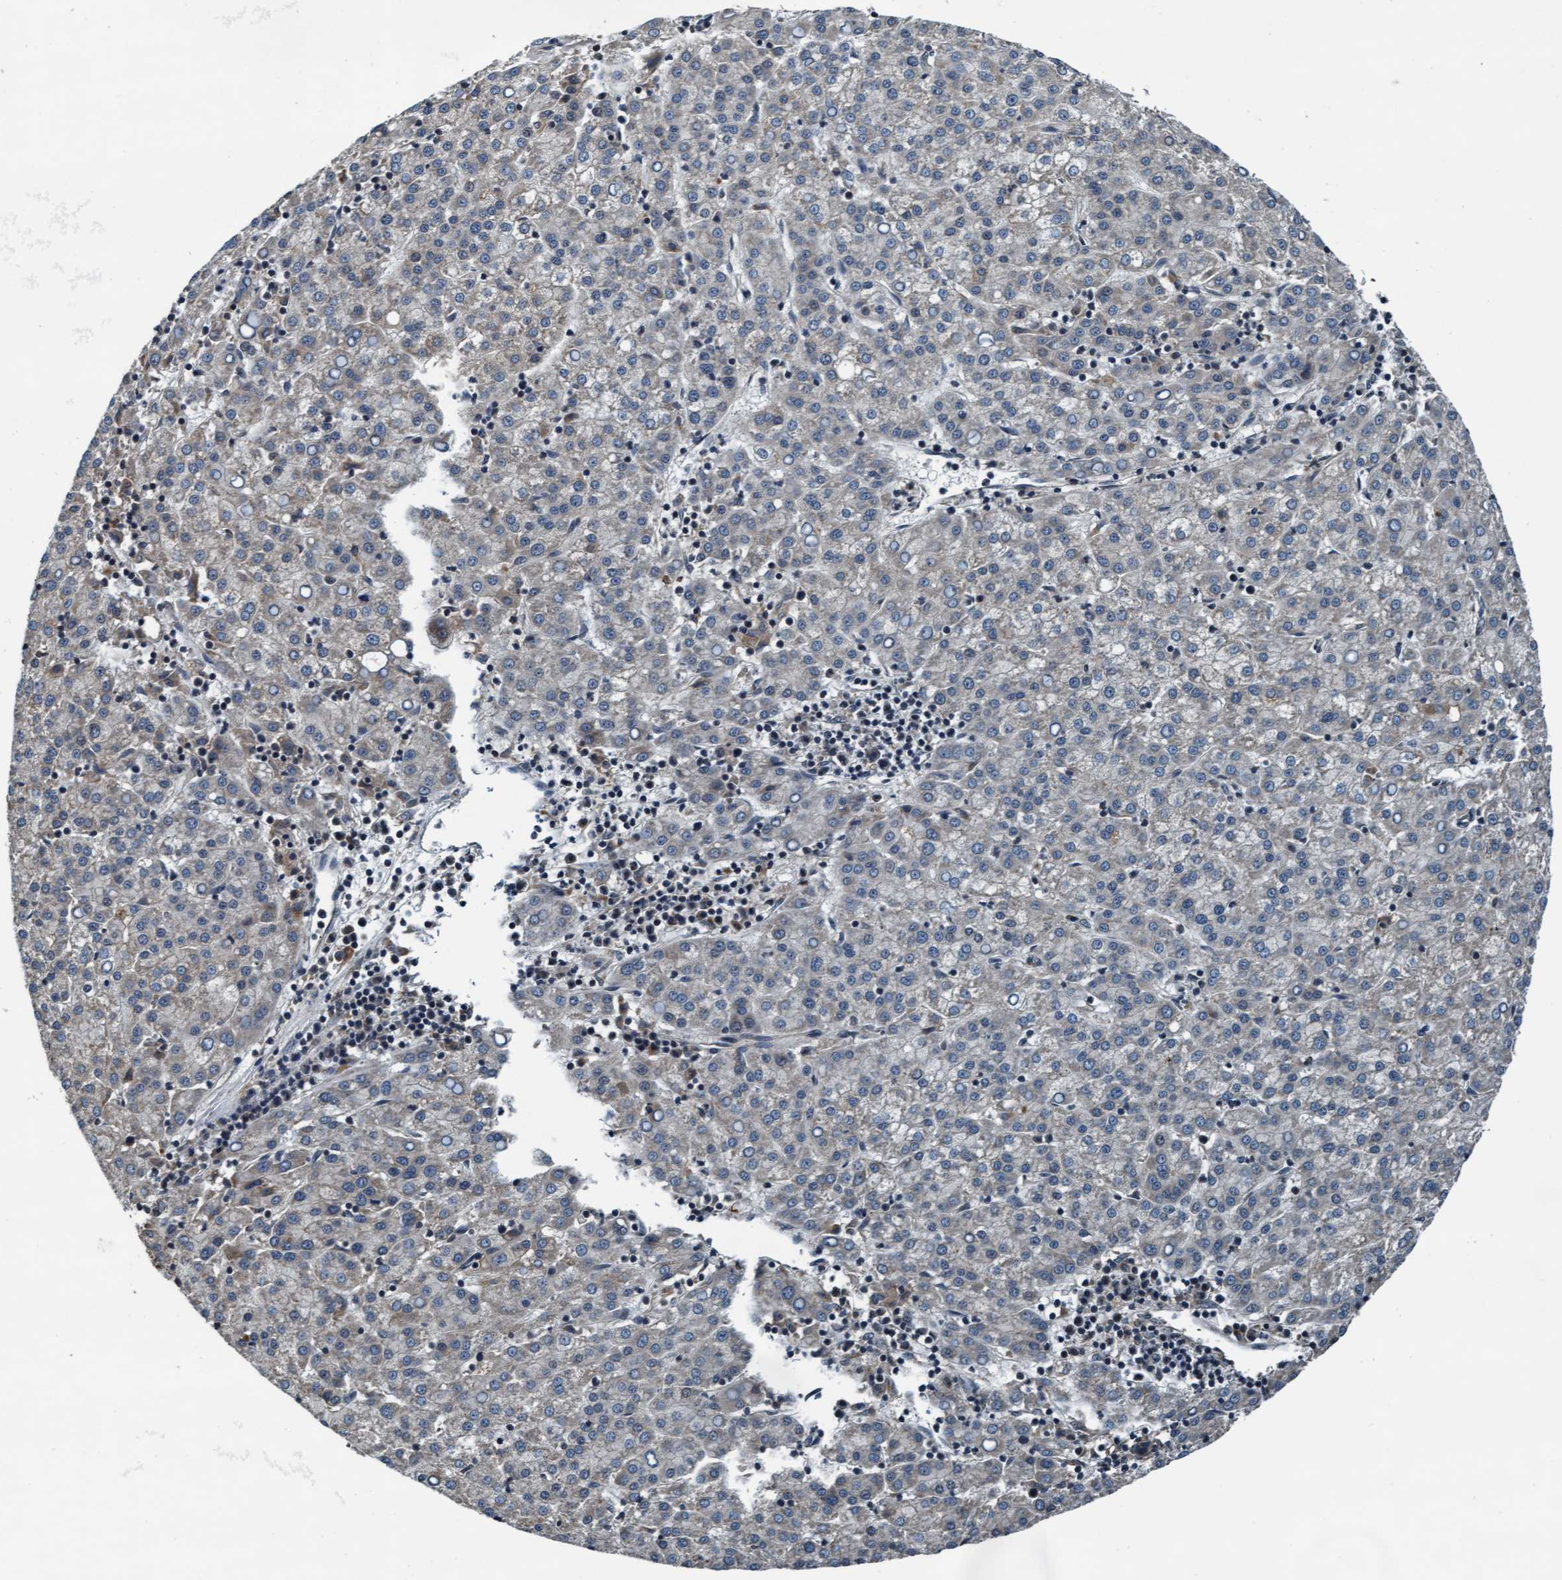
{"staining": {"intensity": "negative", "quantity": "none", "location": "none"}, "tissue": "liver cancer", "cell_type": "Tumor cells", "image_type": "cancer", "snomed": [{"axis": "morphology", "description": "Carcinoma, Hepatocellular, NOS"}, {"axis": "topography", "description": "Liver"}], "caption": "DAB (3,3'-diaminobenzidine) immunohistochemical staining of liver cancer (hepatocellular carcinoma) shows no significant staining in tumor cells.", "gene": "WASF1", "patient": {"sex": "female", "age": 58}}